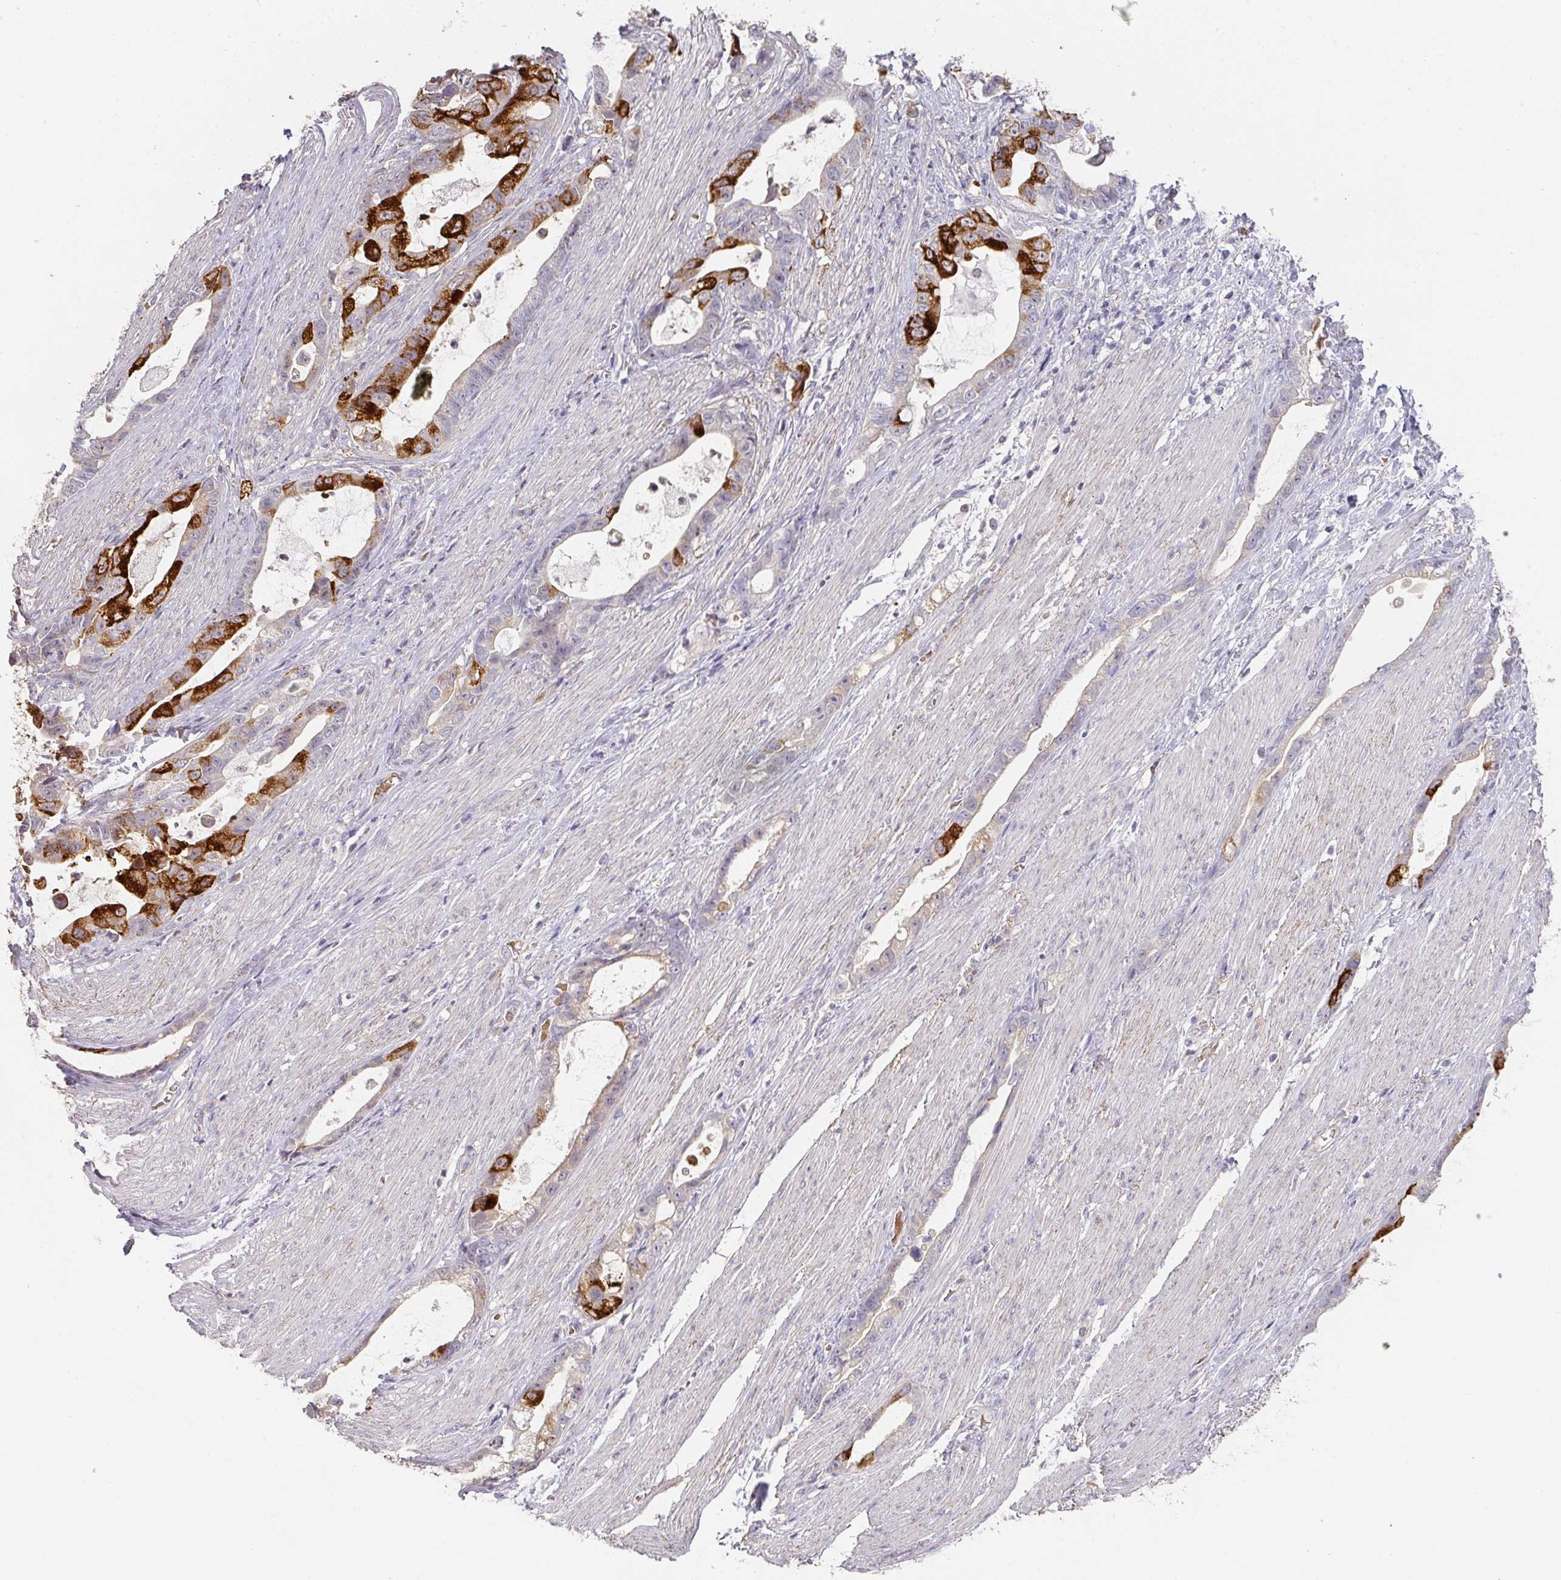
{"staining": {"intensity": "strong", "quantity": "25%-75%", "location": "cytoplasmic/membranous"}, "tissue": "stomach cancer", "cell_type": "Tumor cells", "image_type": "cancer", "snomed": [{"axis": "morphology", "description": "Adenocarcinoma, NOS"}, {"axis": "topography", "description": "Stomach"}], "caption": "Protein analysis of stomach adenocarcinoma tissue exhibits strong cytoplasmic/membranous staining in about 25%-75% of tumor cells.", "gene": "FOXN4", "patient": {"sex": "male", "age": 55}}